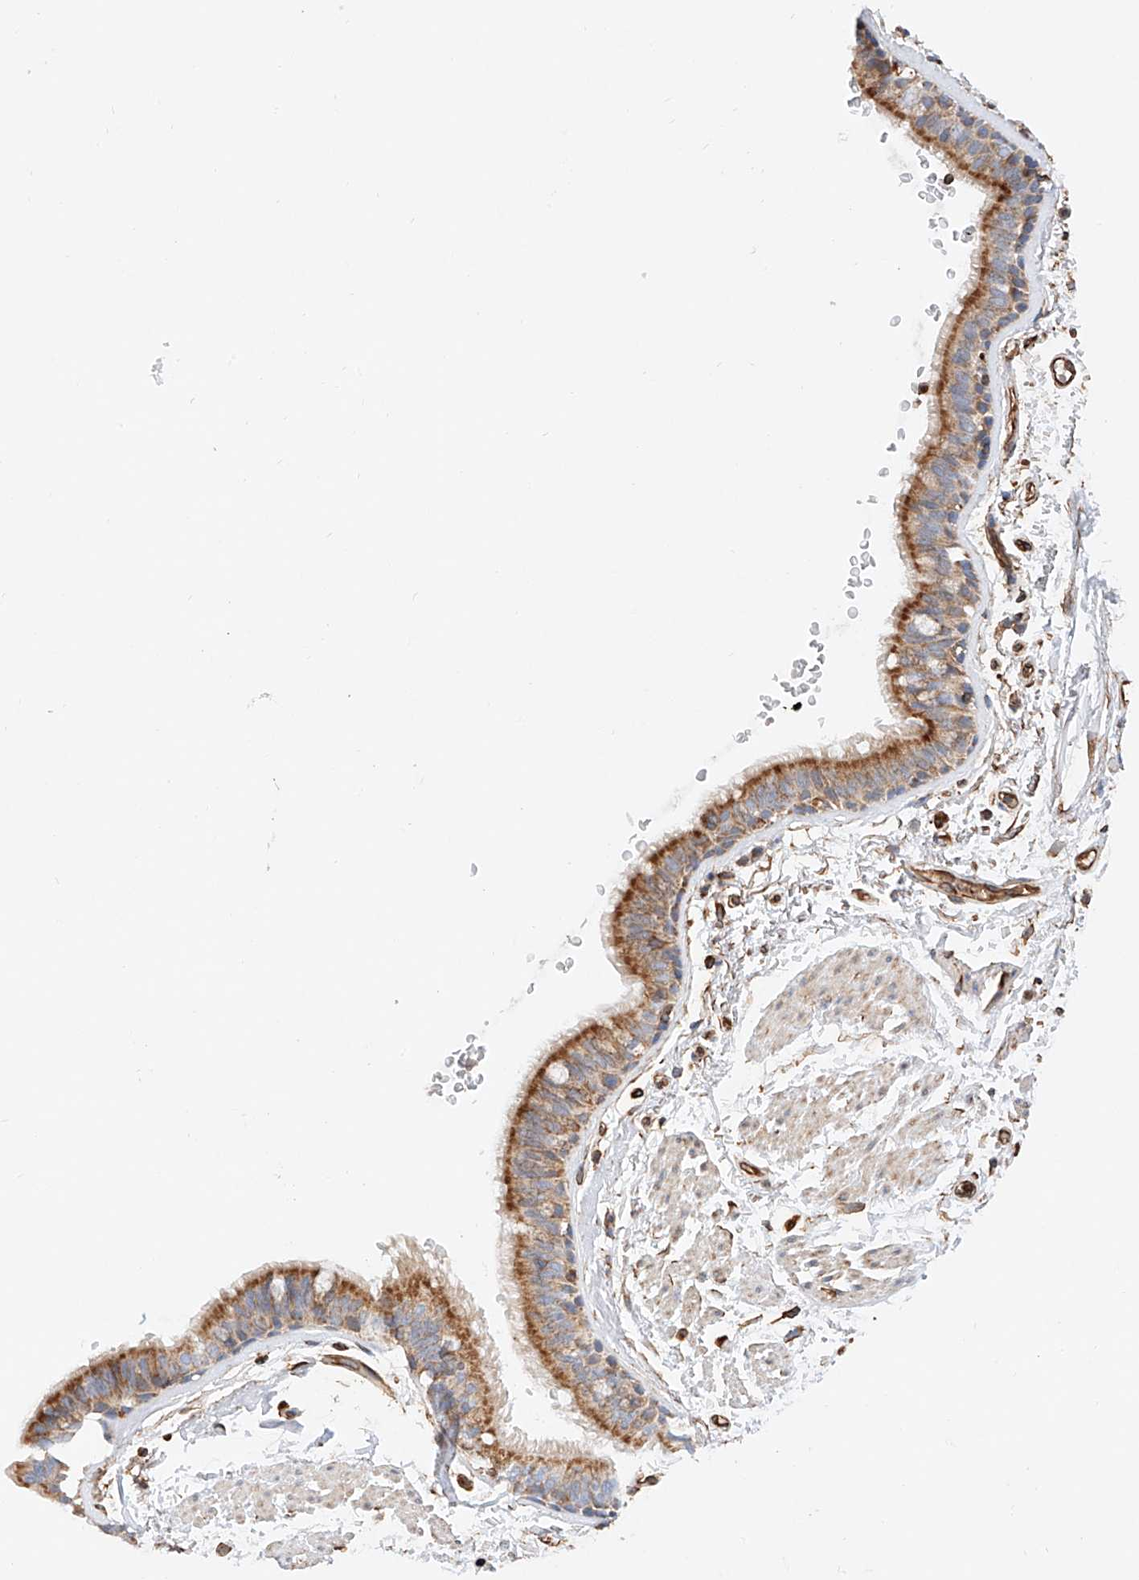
{"staining": {"intensity": "moderate", "quantity": ">75%", "location": "cytoplasmic/membranous"}, "tissue": "bronchus", "cell_type": "Respiratory epithelial cells", "image_type": "normal", "snomed": [{"axis": "morphology", "description": "Normal tissue, NOS"}, {"axis": "topography", "description": "Lymph node"}, {"axis": "topography", "description": "Bronchus"}], "caption": "High-magnification brightfield microscopy of unremarkable bronchus stained with DAB (3,3'-diaminobenzidine) (brown) and counterstained with hematoxylin (blue). respiratory epithelial cells exhibit moderate cytoplasmic/membranous positivity is present in about>75% of cells.", "gene": "NDUFV3", "patient": {"sex": "female", "age": 70}}